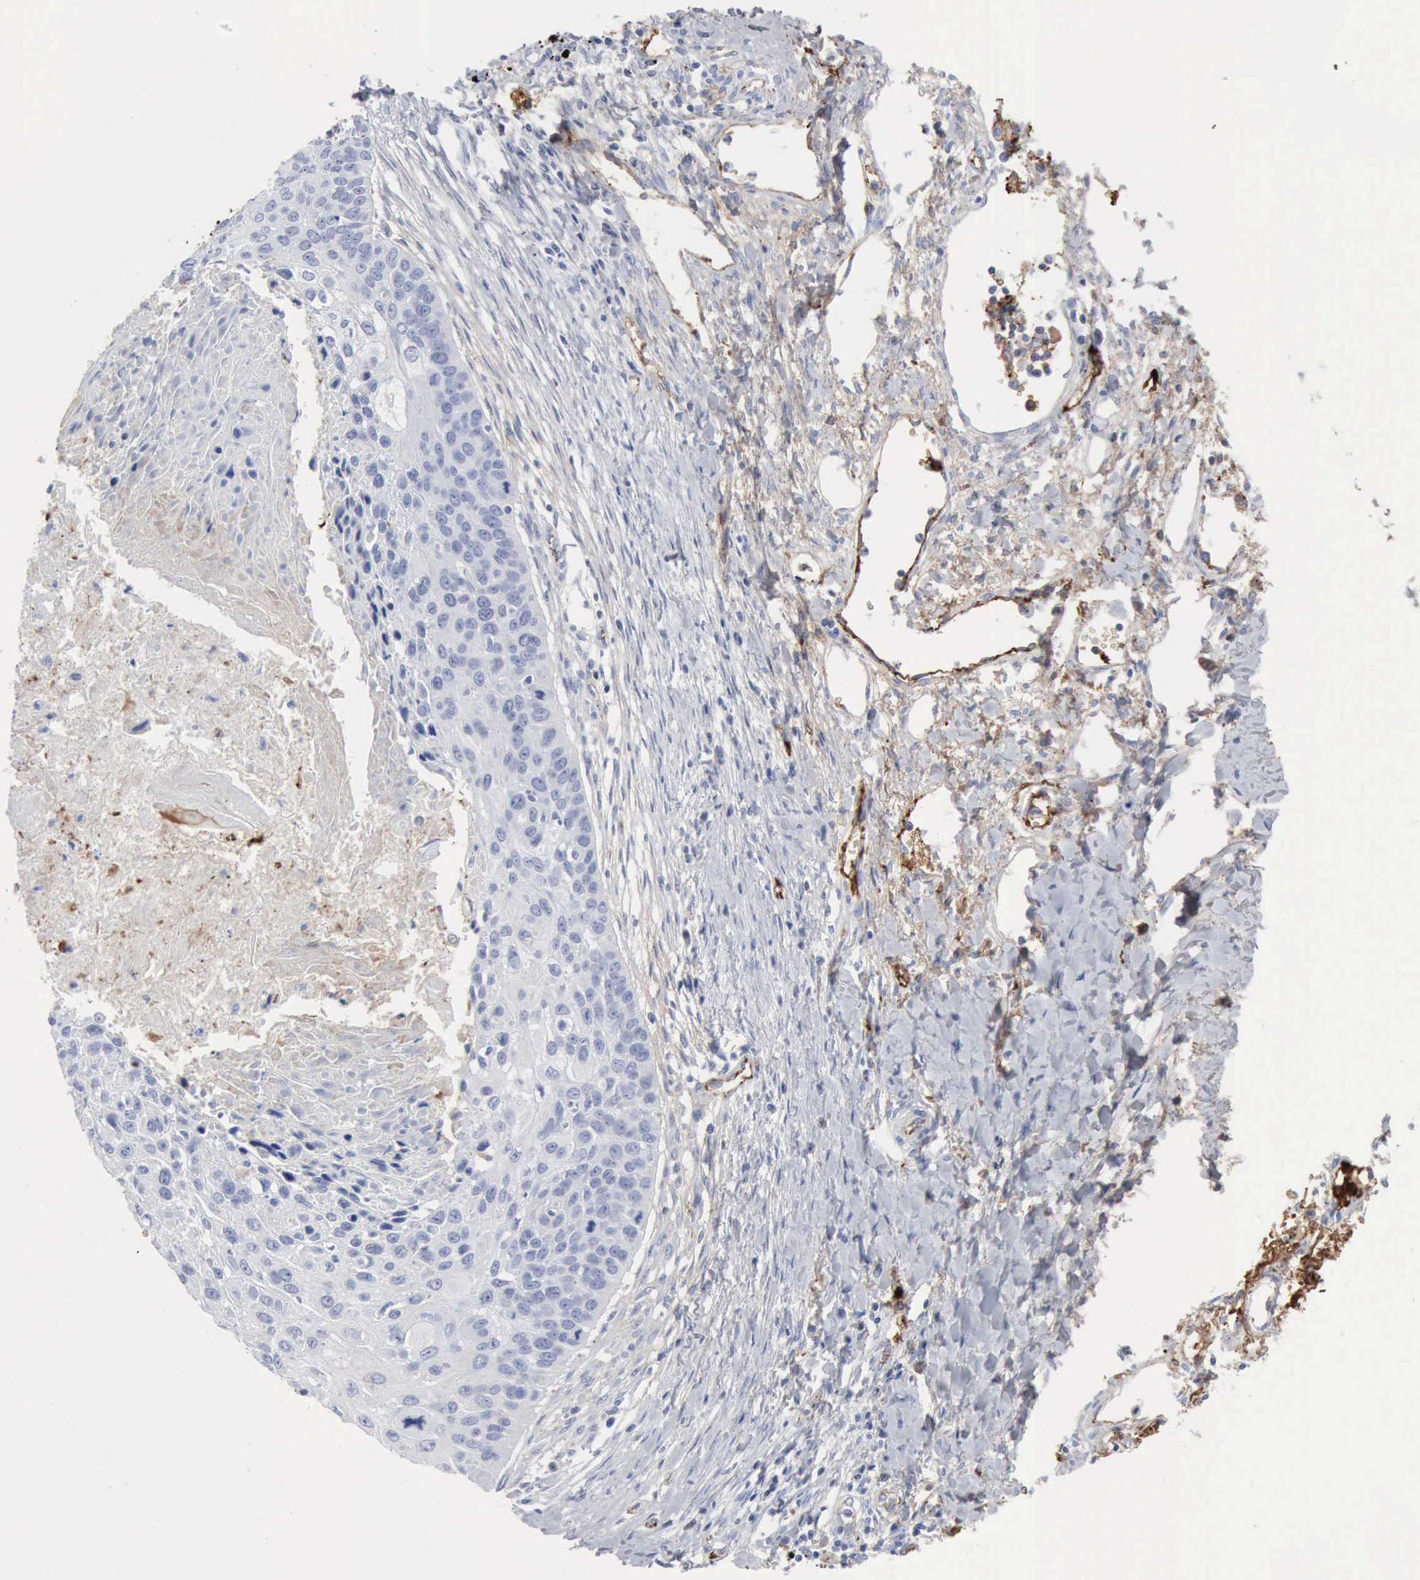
{"staining": {"intensity": "negative", "quantity": "none", "location": "none"}, "tissue": "lung cancer", "cell_type": "Tumor cells", "image_type": "cancer", "snomed": [{"axis": "morphology", "description": "Squamous cell carcinoma, NOS"}, {"axis": "topography", "description": "Lung"}], "caption": "High power microscopy photomicrograph of an immunohistochemistry (IHC) histopathology image of lung cancer, revealing no significant staining in tumor cells.", "gene": "C4BPA", "patient": {"sex": "male", "age": 71}}